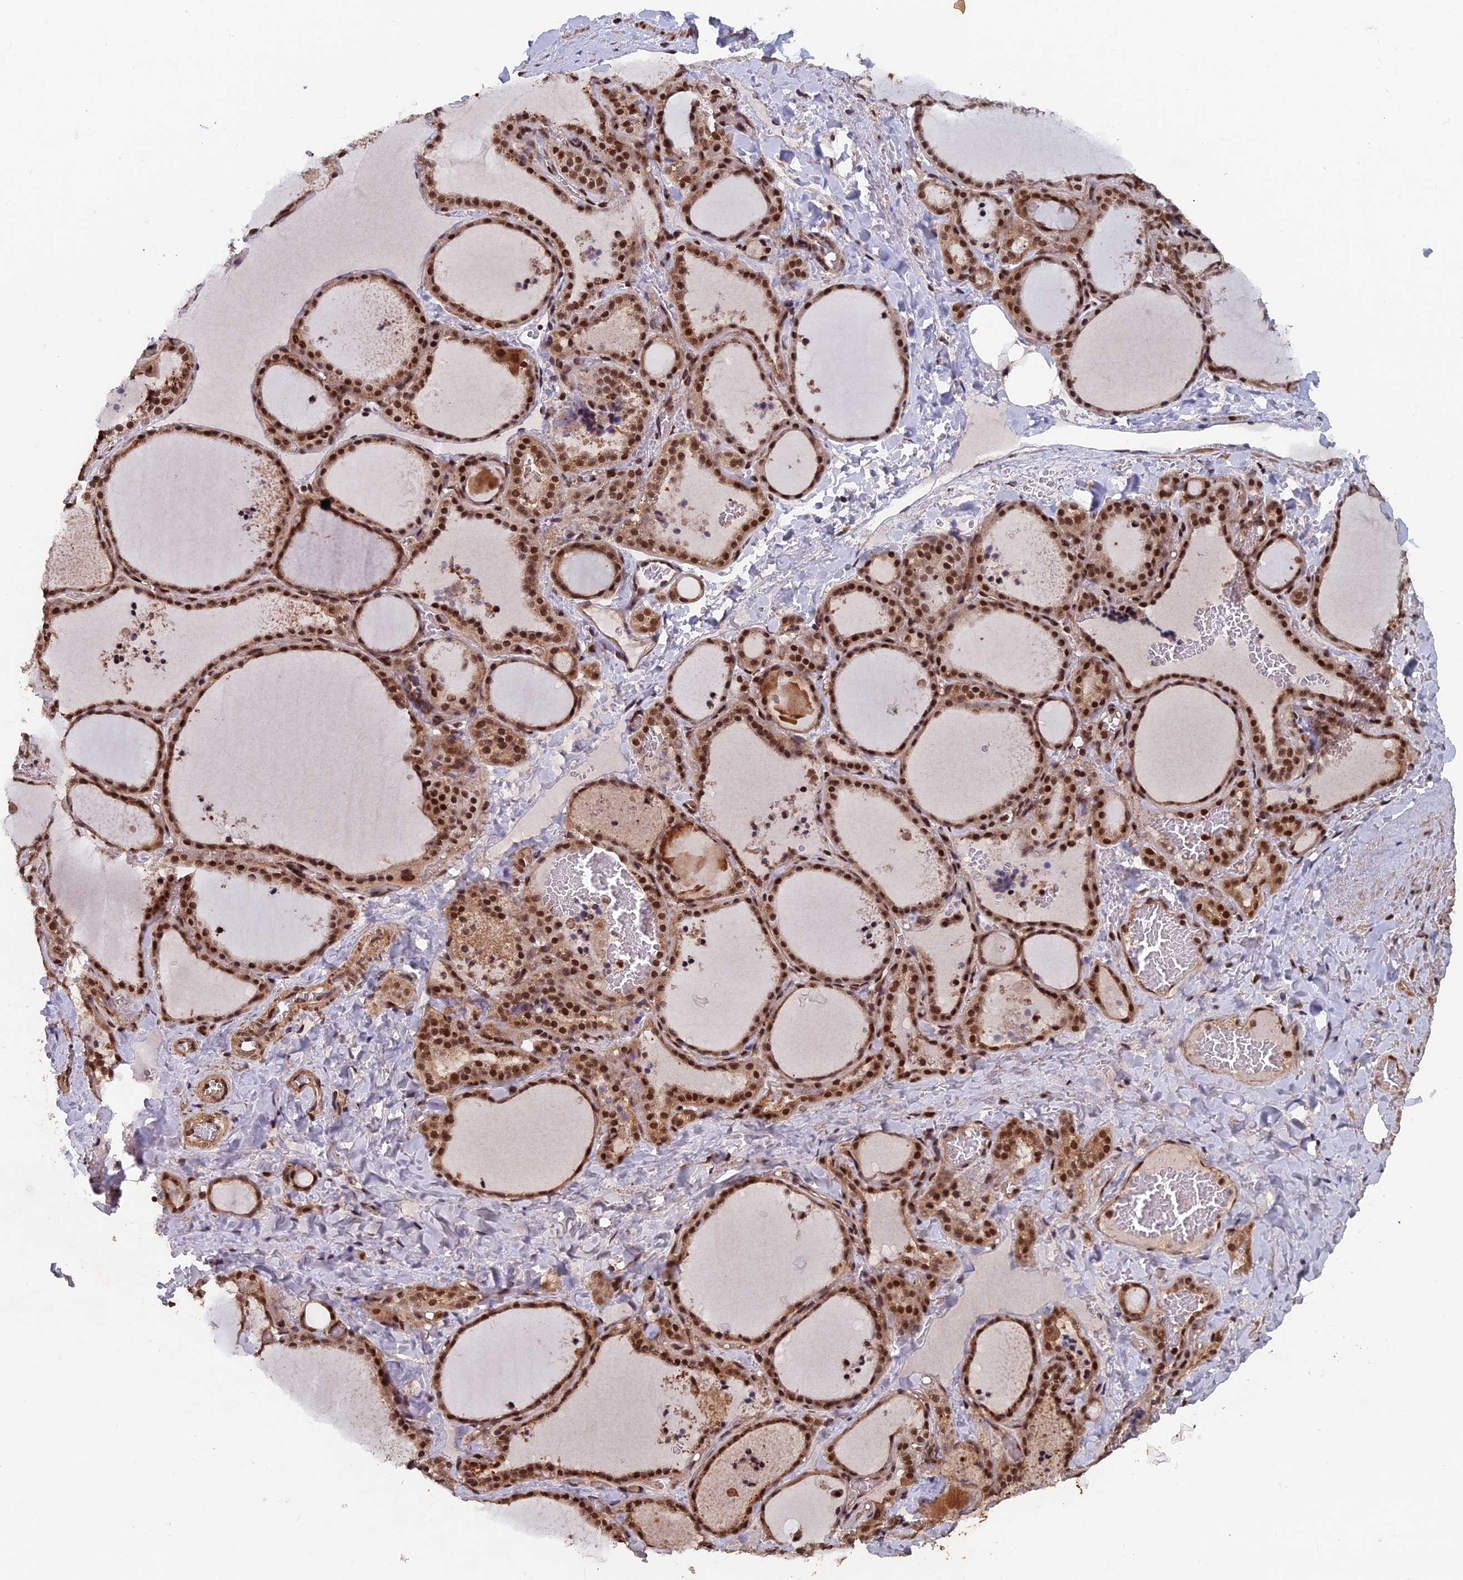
{"staining": {"intensity": "strong", "quantity": ">75%", "location": "cytoplasmic/membranous,nuclear"}, "tissue": "thyroid gland", "cell_type": "Glandular cells", "image_type": "normal", "snomed": [{"axis": "morphology", "description": "Normal tissue, NOS"}, {"axis": "topography", "description": "Thyroid gland"}], "caption": "IHC (DAB (3,3'-diaminobenzidine)) staining of normal thyroid gland shows strong cytoplasmic/membranous,nuclear protein staining in about >75% of glandular cells.", "gene": "FAM53C", "patient": {"sex": "female", "age": 22}}